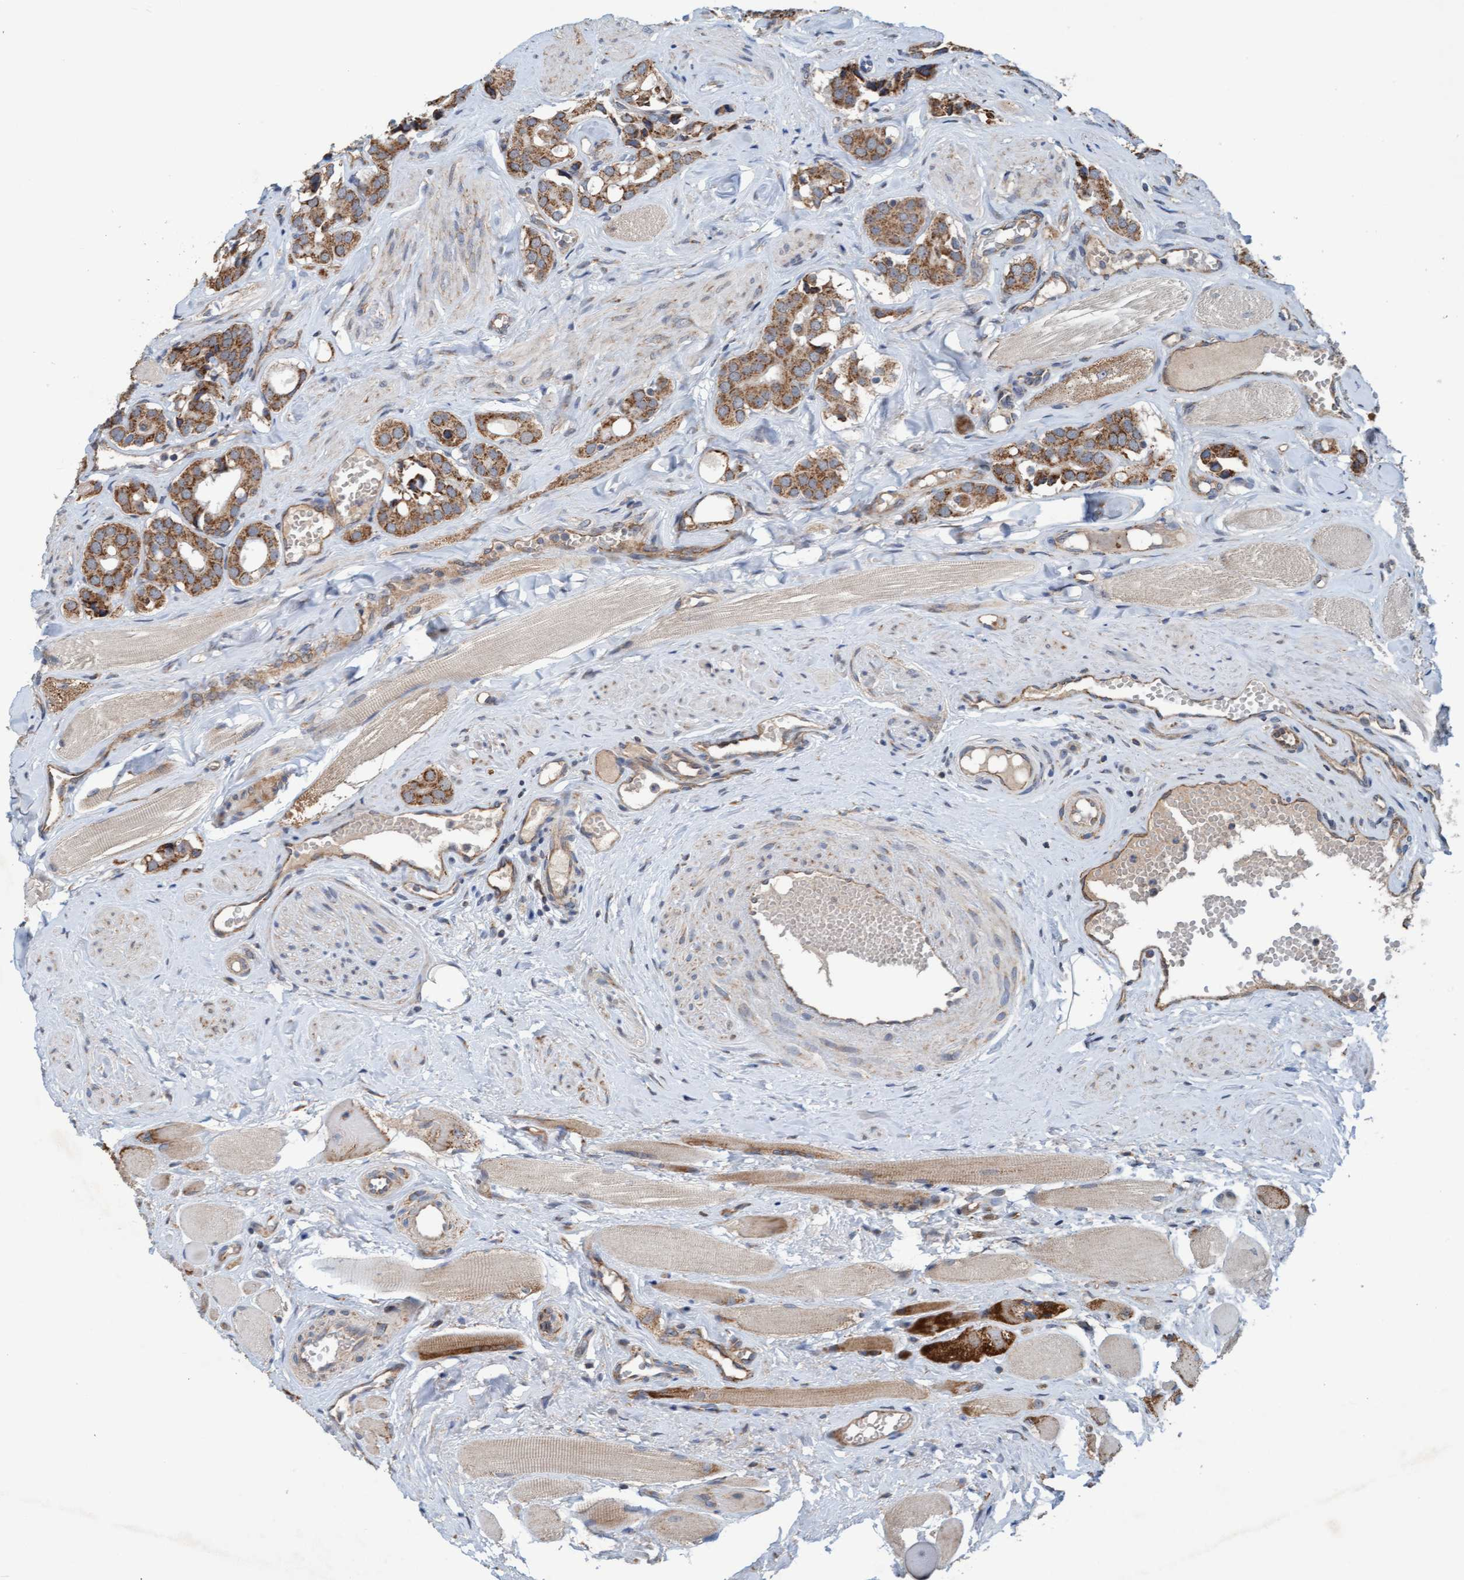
{"staining": {"intensity": "moderate", "quantity": ">75%", "location": "cytoplasmic/membranous"}, "tissue": "prostate cancer", "cell_type": "Tumor cells", "image_type": "cancer", "snomed": [{"axis": "morphology", "description": "Adenocarcinoma, High grade"}, {"axis": "topography", "description": "Prostate"}], "caption": "A brown stain shows moderate cytoplasmic/membranous expression of a protein in human prostate high-grade adenocarcinoma tumor cells.", "gene": "ZNF566", "patient": {"sex": "male", "age": 52}}